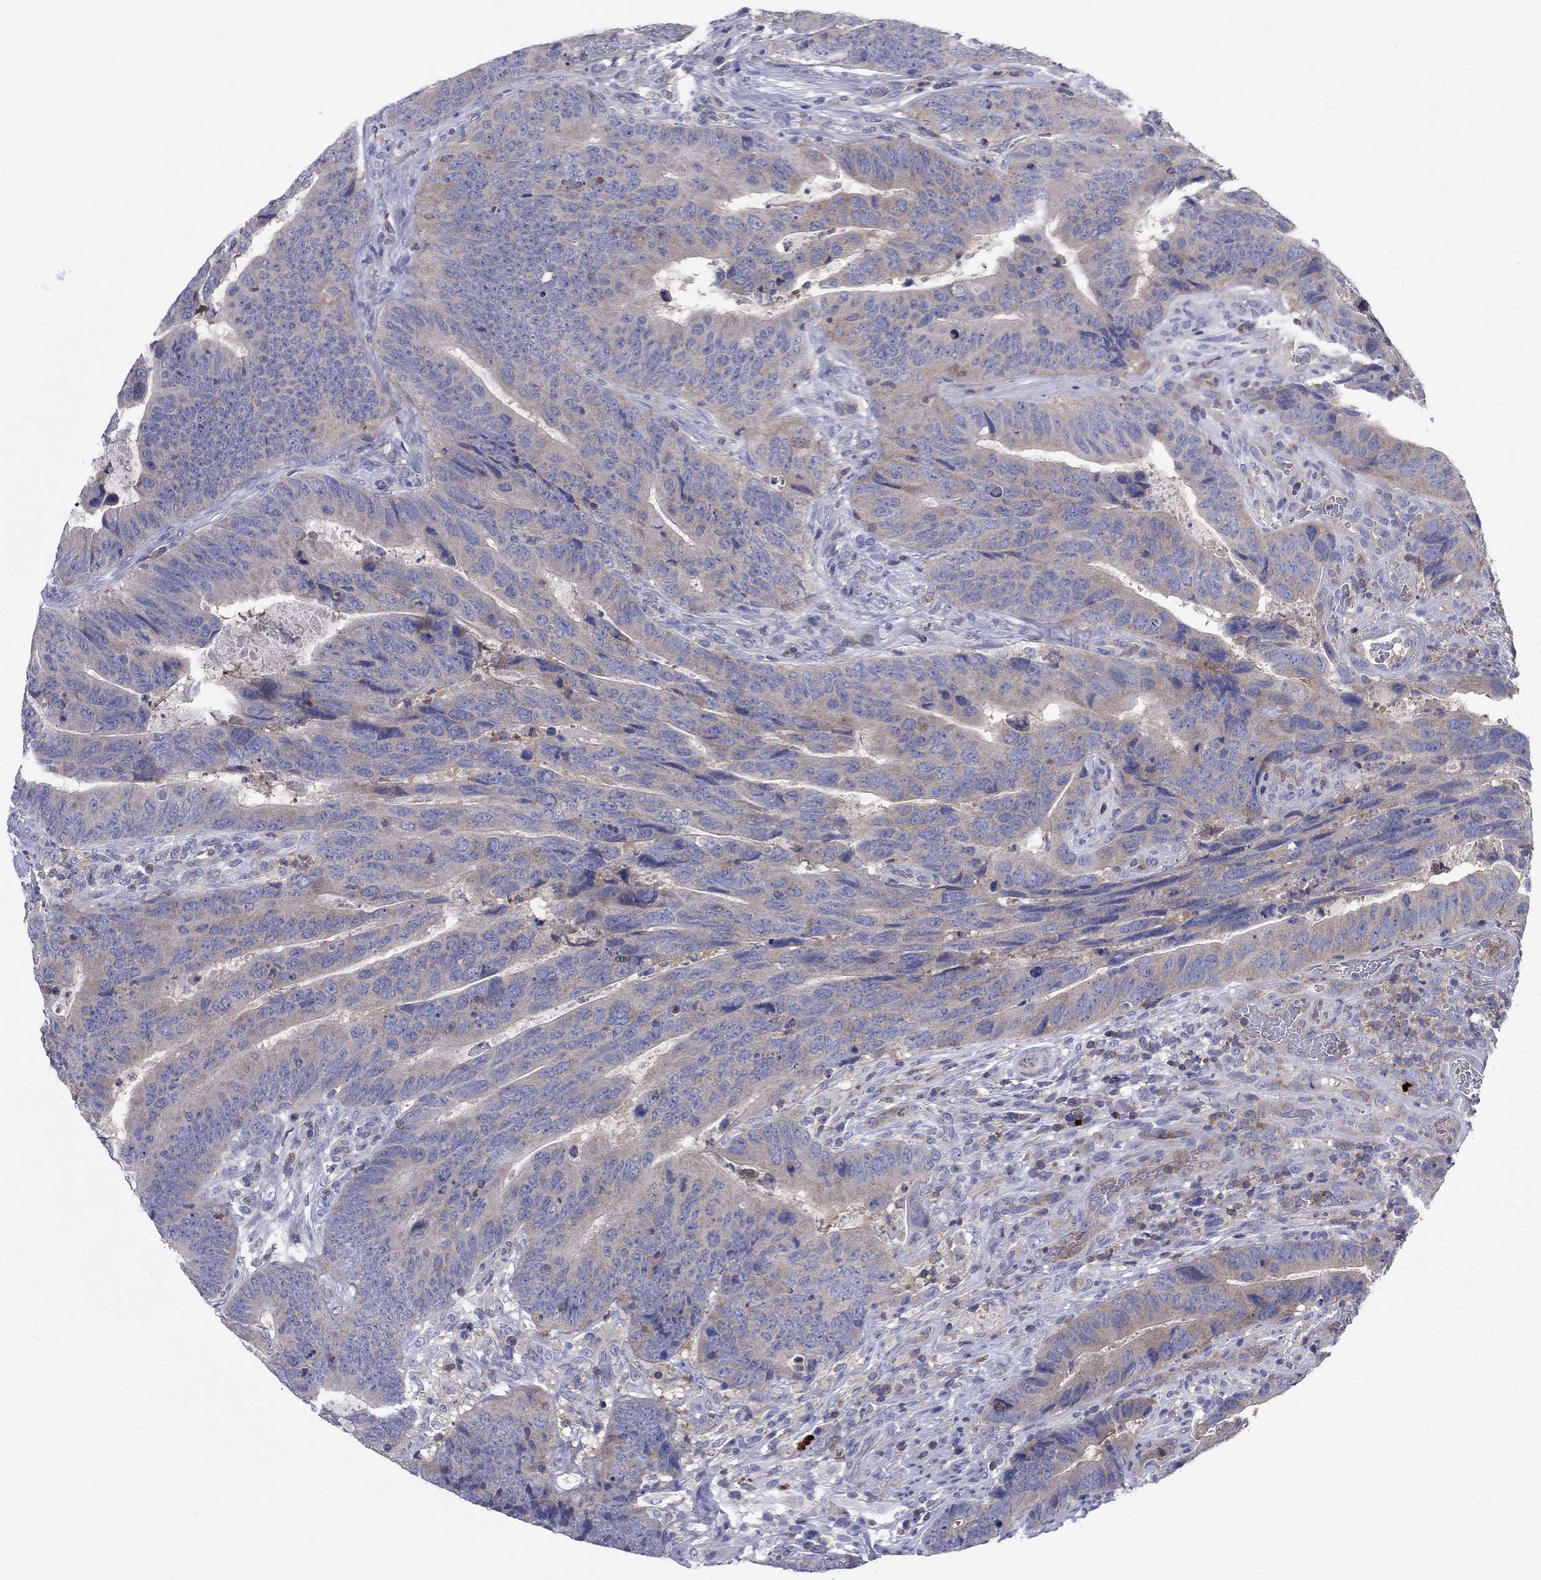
{"staining": {"intensity": "weak", "quantity": "<25%", "location": "cytoplasmic/membranous"}, "tissue": "colorectal cancer", "cell_type": "Tumor cells", "image_type": "cancer", "snomed": [{"axis": "morphology", "description": "Adenocarcinoma, NOS"}, {"axis": "topography", "description": "Colon"}], "caption": "DAB (3,3'-diaminobenzidine) immunohistochemical staining of human adenocarcinoma (colorectal) demonstrates no significant staining in tumor cells.", "gene": "PVR", "patient": {"sex": "female", "age": 56}}